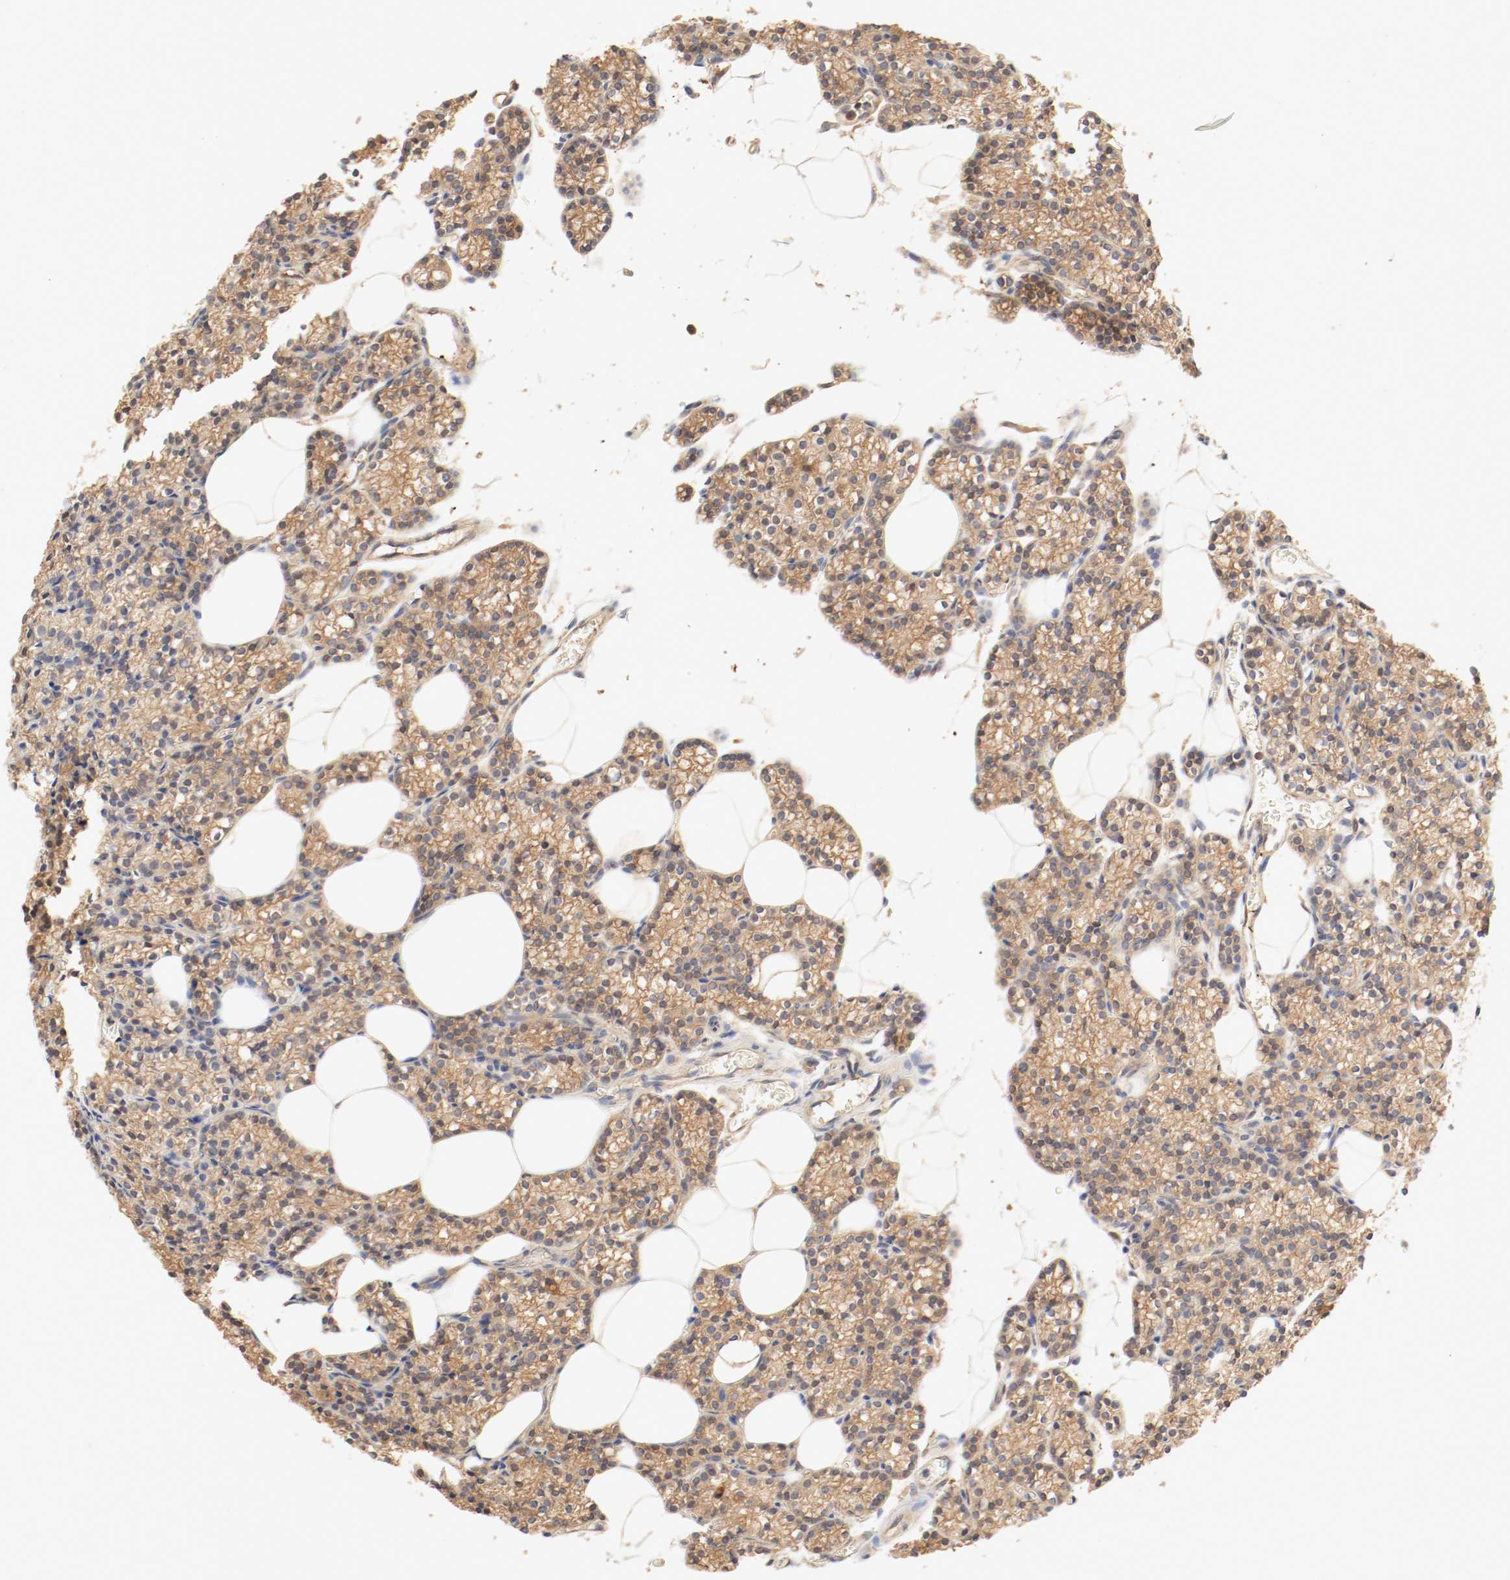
{"staining": {"intensity": "moderate", "quantity": ">75%", "location": "cytoplasmic/membranous"}, "tissue": "parathyroid gland", "cell_type": "Glandular cells", "image_type": "normal", "snomed": [{"axis": "morphology", "description": "Normal tissue, NOS"}, {"axis": "topography", "description": "Parathyroid gland"}], "caption": "This is an image of immunohistochemistry (IHC) staining of unremarkable parathyroid gland, which shows moderate staining in the cytoplasmic/membranous of glandular cells.", "gene": "GIT1", "patient": {"sex": "female", "age": 60}}